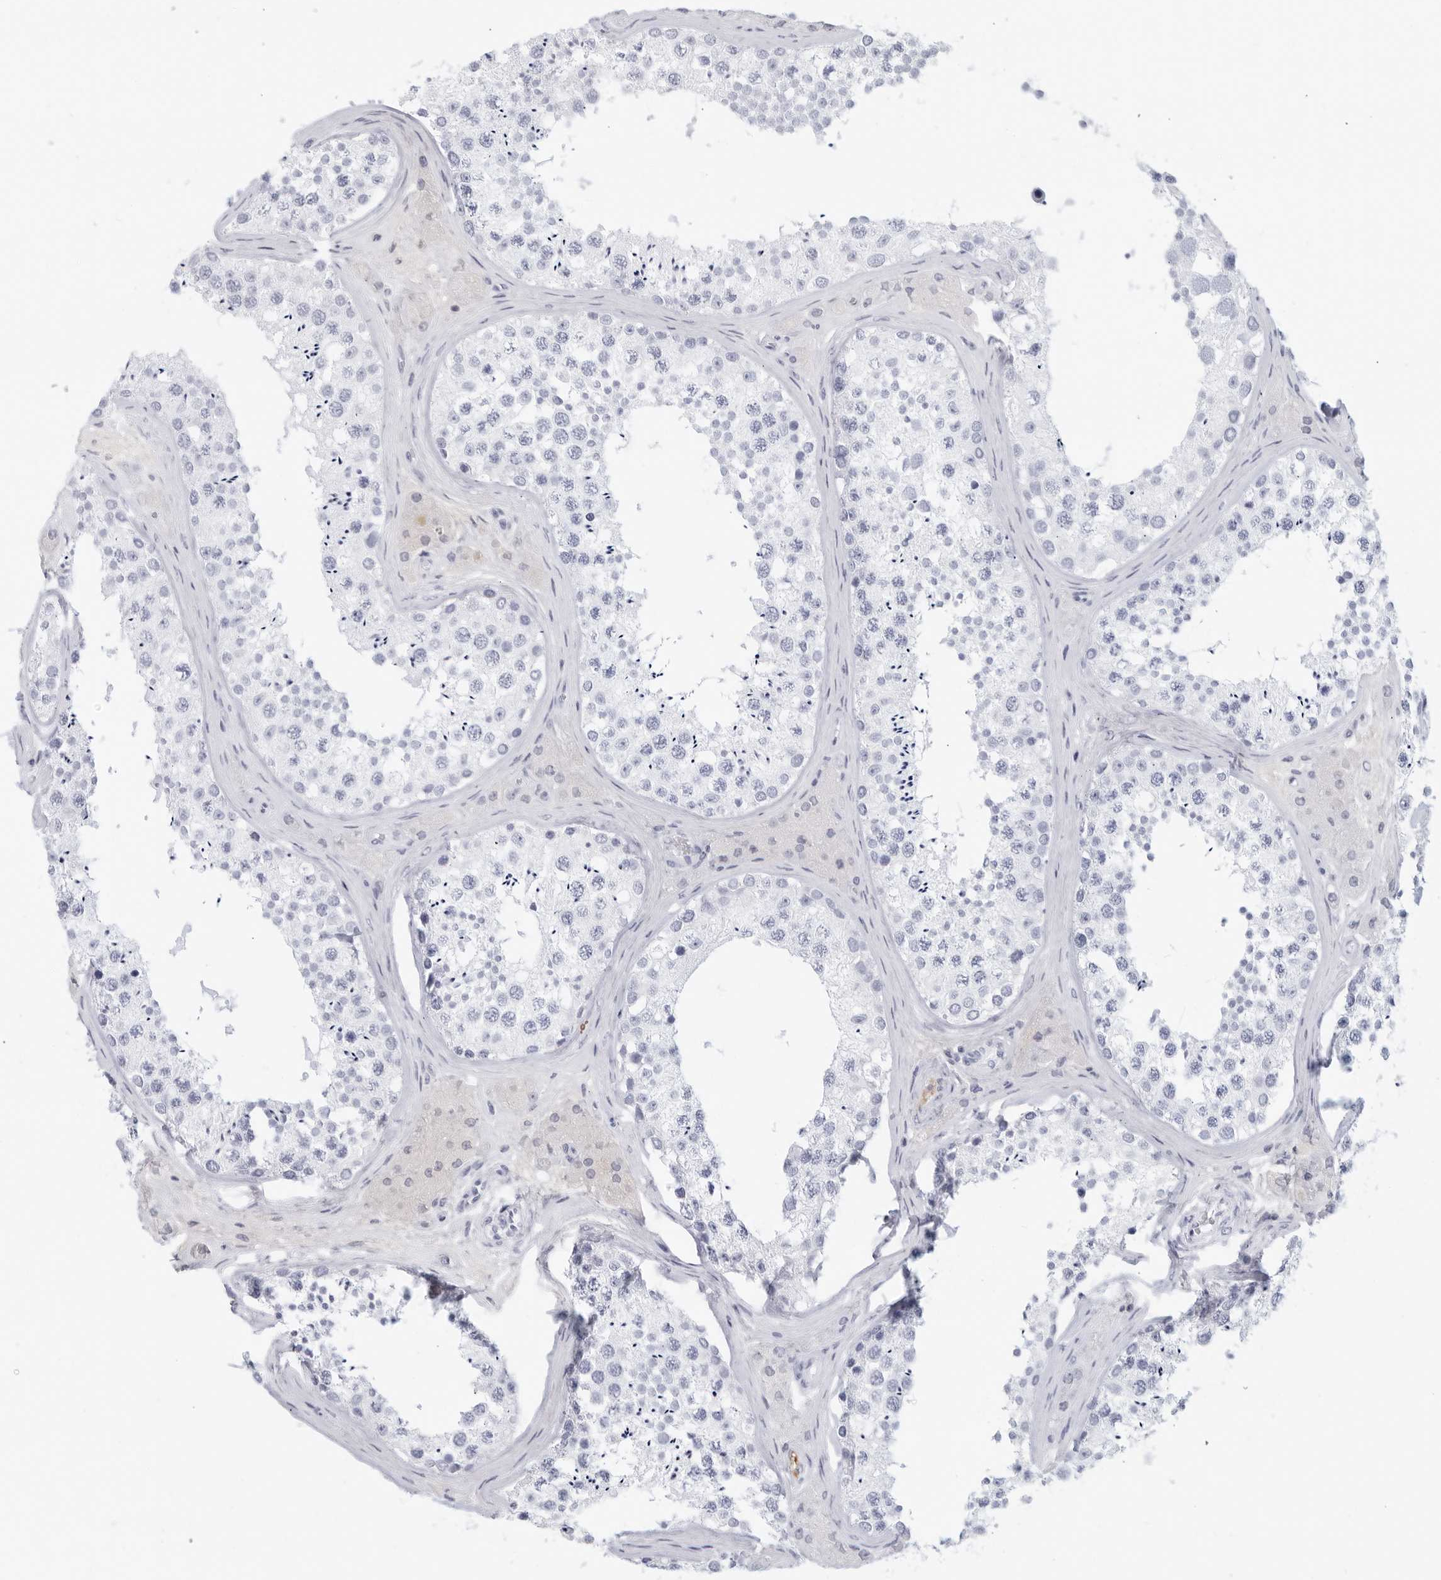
{"staining": {"intensity": "negative", "quantity": "none", "location": "none"}, "tissue": "testis", "cell_type": "Cells in seminiferous ducts", "image_type": "normal", "snomed": [{"axis": "morphology", "description": "Normal tissue, NOS"}, {"axis": "topography", "description": "Testis"}], "caption": "A high-resolution image shows IHC staining of normal testis, which exhibits no significant positivity in cells in seminiferous ducts. The staining was performed using DAB to visualize the protein expression in brown, while the nuclei were stained in blue with hematoxylin (Magnification: 20x).", "gene": "FGG", "patient": {"sex": "male", "age": 46}}